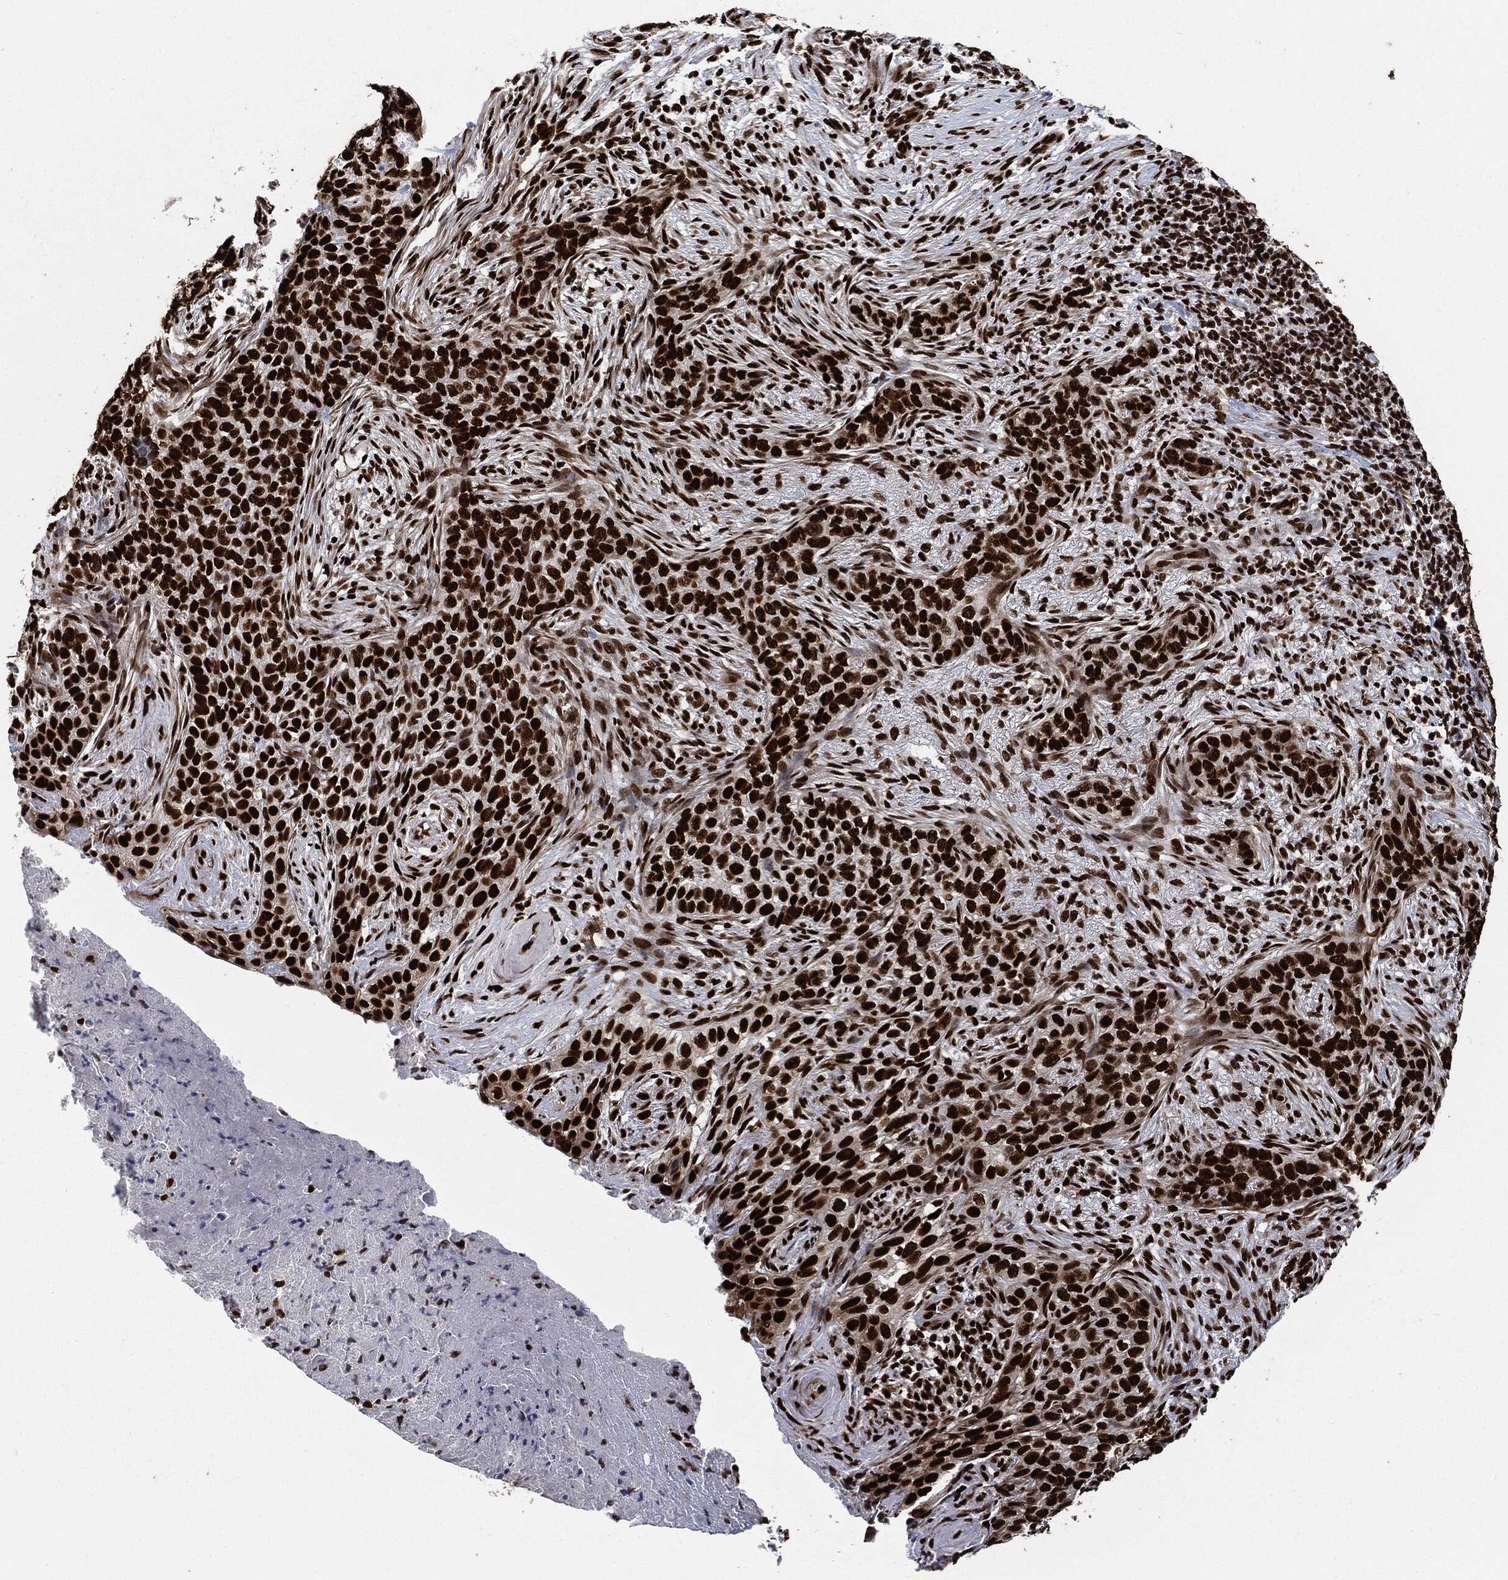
{"staining": {"intensity": "strong", "quantity": ">75%", "location": "nuclear"}, "tissue": "skin cancer", "cell_type": "Tumor cells", "image_type": "cancer", "snomed": [{"axis": "morphology", "description": "Squamous cell carcinoma, NOS"}, {"axis": "topography", "description": "Skin"}], "caption": "Brown immunohistochemical staining in human skin squamous cell carcinoma displays strong nuclear positivity in approximately >75% of tumor cells.", "gene": "RECQL", "patient": {"sex": "male", "age": 88}}